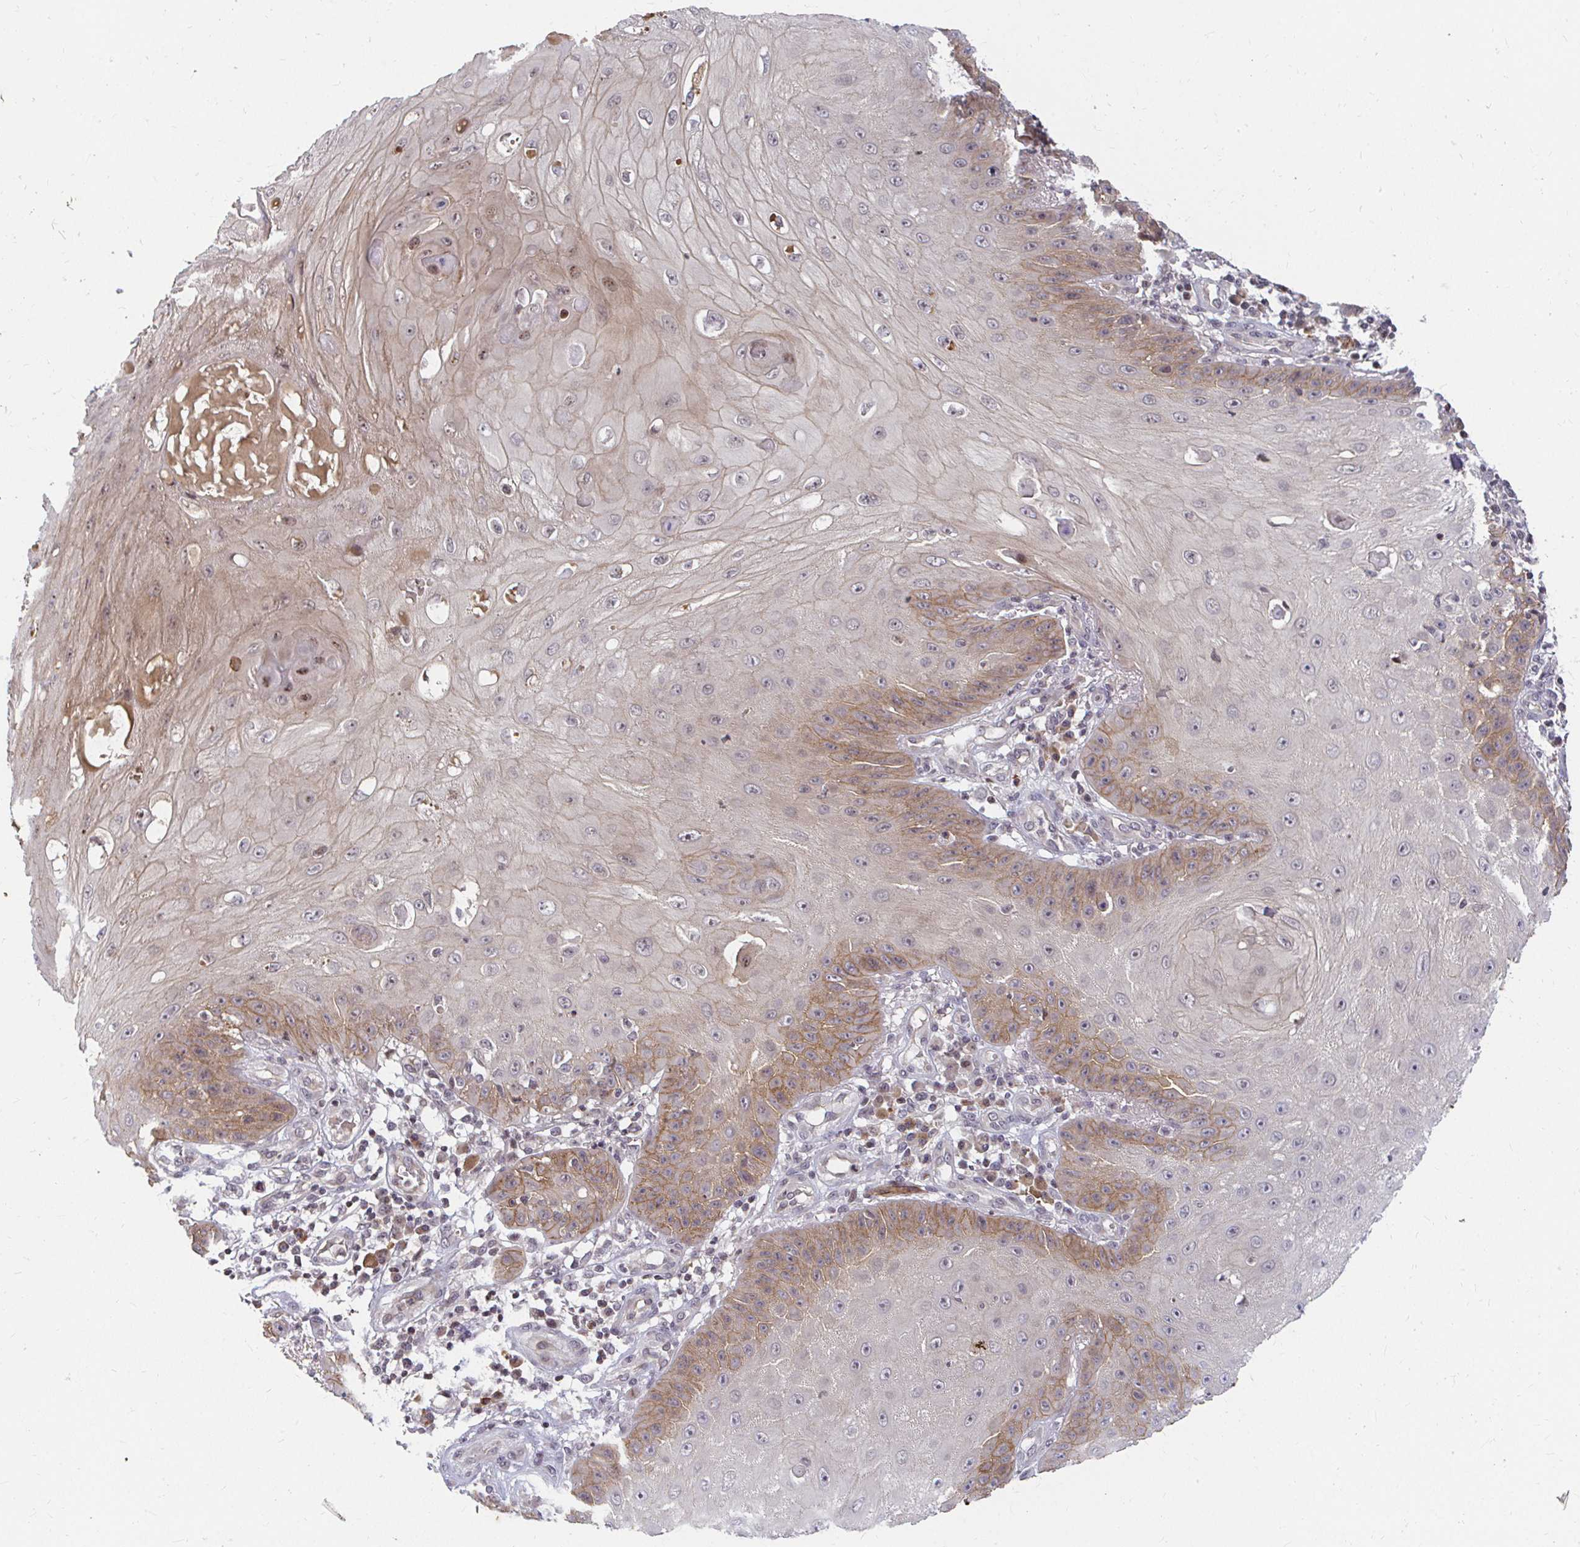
{"staining": {"intensity": "moderate", "quantity": "<25%", "location": "cytoplasmic/membranous"}, "tissue": "skin cancer", "cell_type": "Tumor cells", "image_type": "cancer", "snomed": [{"axis": "morphology", "description": "Squamous cell carcinoma, NOS"}, {"axis": "topography", "description": "Skin"}], "caption": "Protein staining exhibits moderate cytoplasmic/membranous staining in about <25% of tumor cells in skin cancer (squamous cell carcinoma). The staining is performed using DAB (3,3'-diaminobenzidine) brown chromogen to label protein expression. The nuclei are counter-stained blue using hematoxylin.", "gene": "ANK3", "patient": {"sex": "male", "age": 70}}